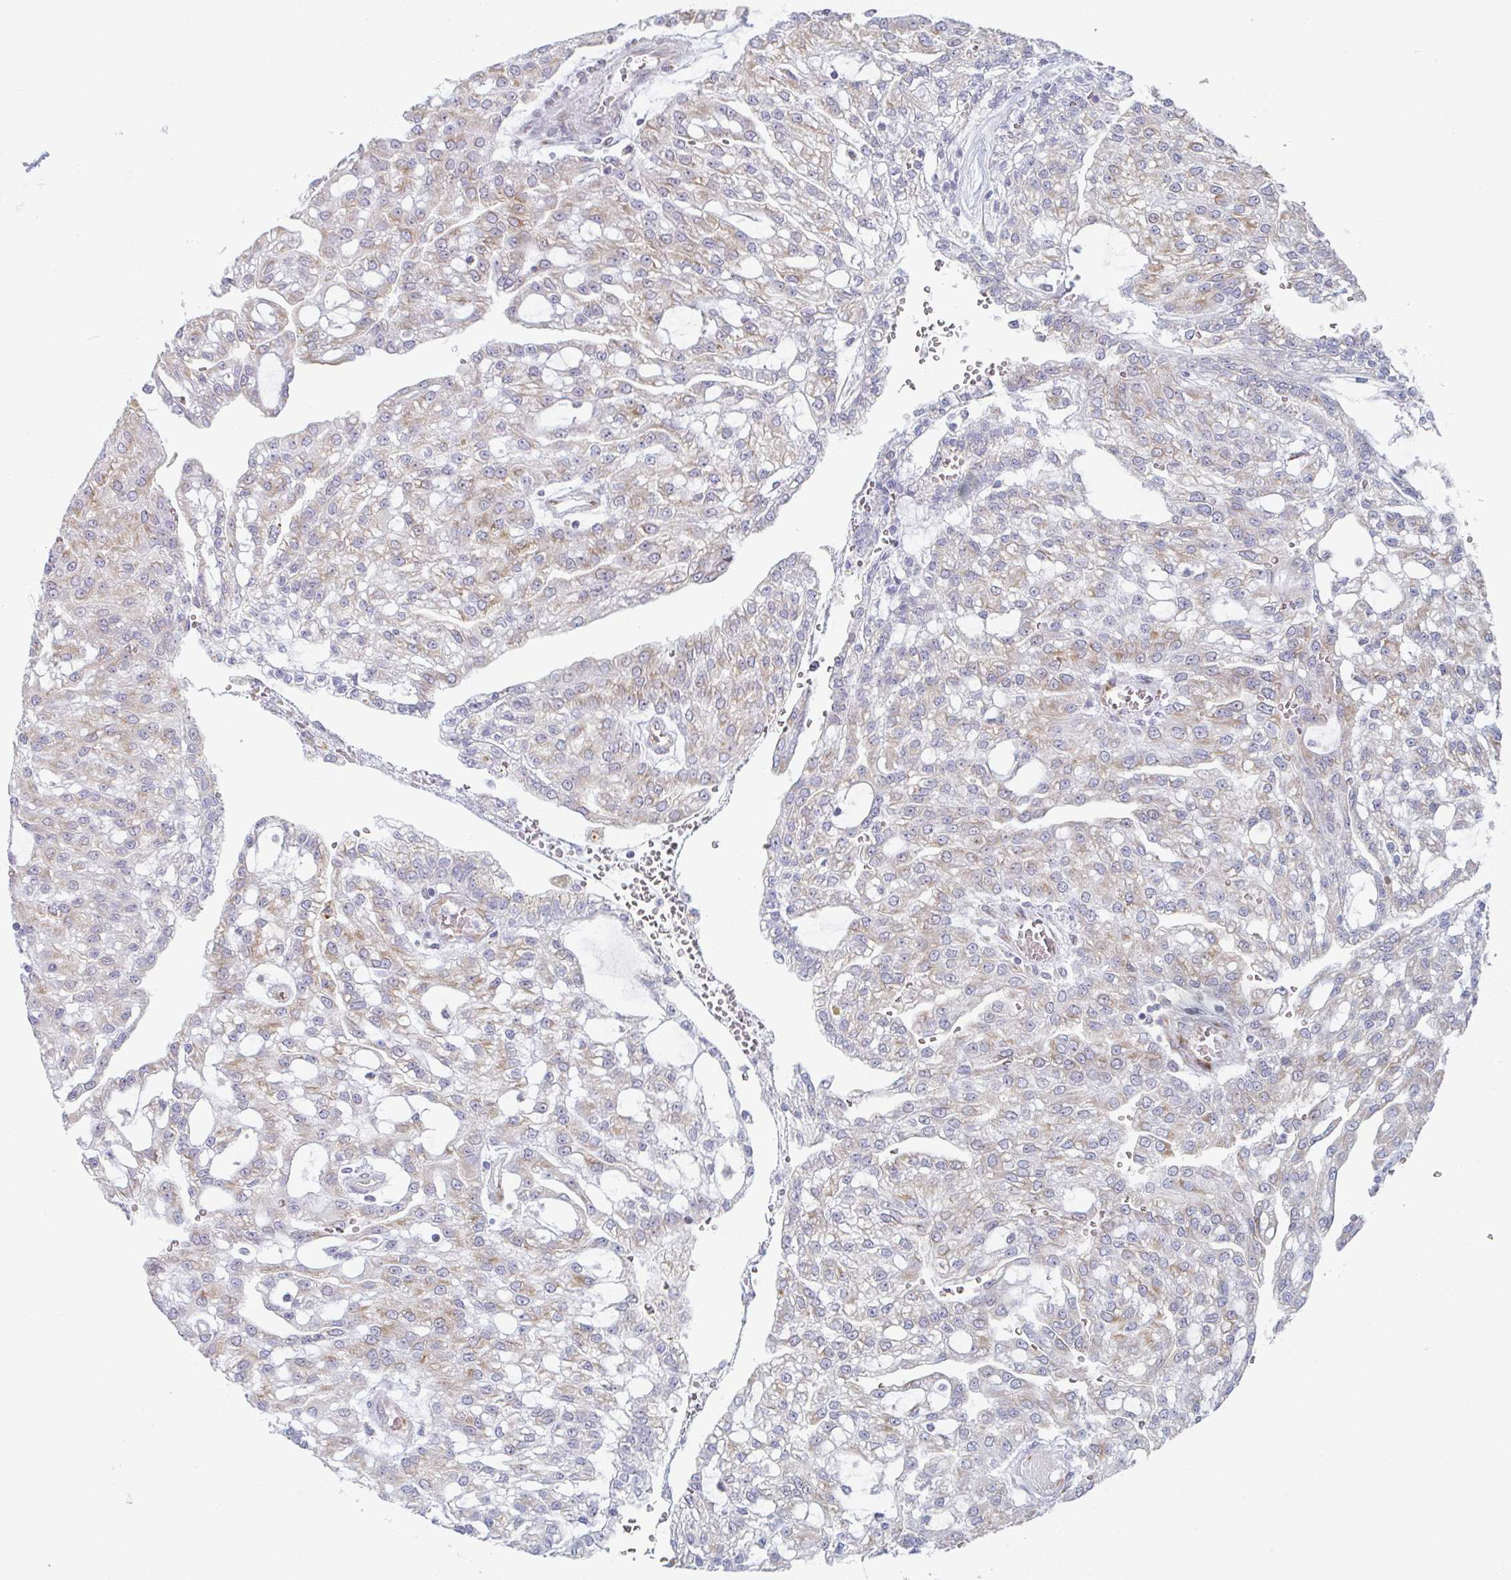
{"staining": {"intensity": "weak", "quantity": "25%-75%", "location": "cytoplasmic/membranous"}, "tissue": "renal cancer", "cell_type": "Tumor cells", "image_type": "cancer", "snomed": [{"axis": "morphology", "description": "Adenocarcinoma, NOS"}, {"axis": "topography", "description": "Kidney"}], "caption": "This micrograph displays immunohistochemistry (IHC) staining of human renal adenocarcinoma, with low weak cytoplasmic/membranous staining in about 25%-75% of tumor cells.", "gene": "TRAPPC10", "patient": {"sex": "male", "age": 63}}